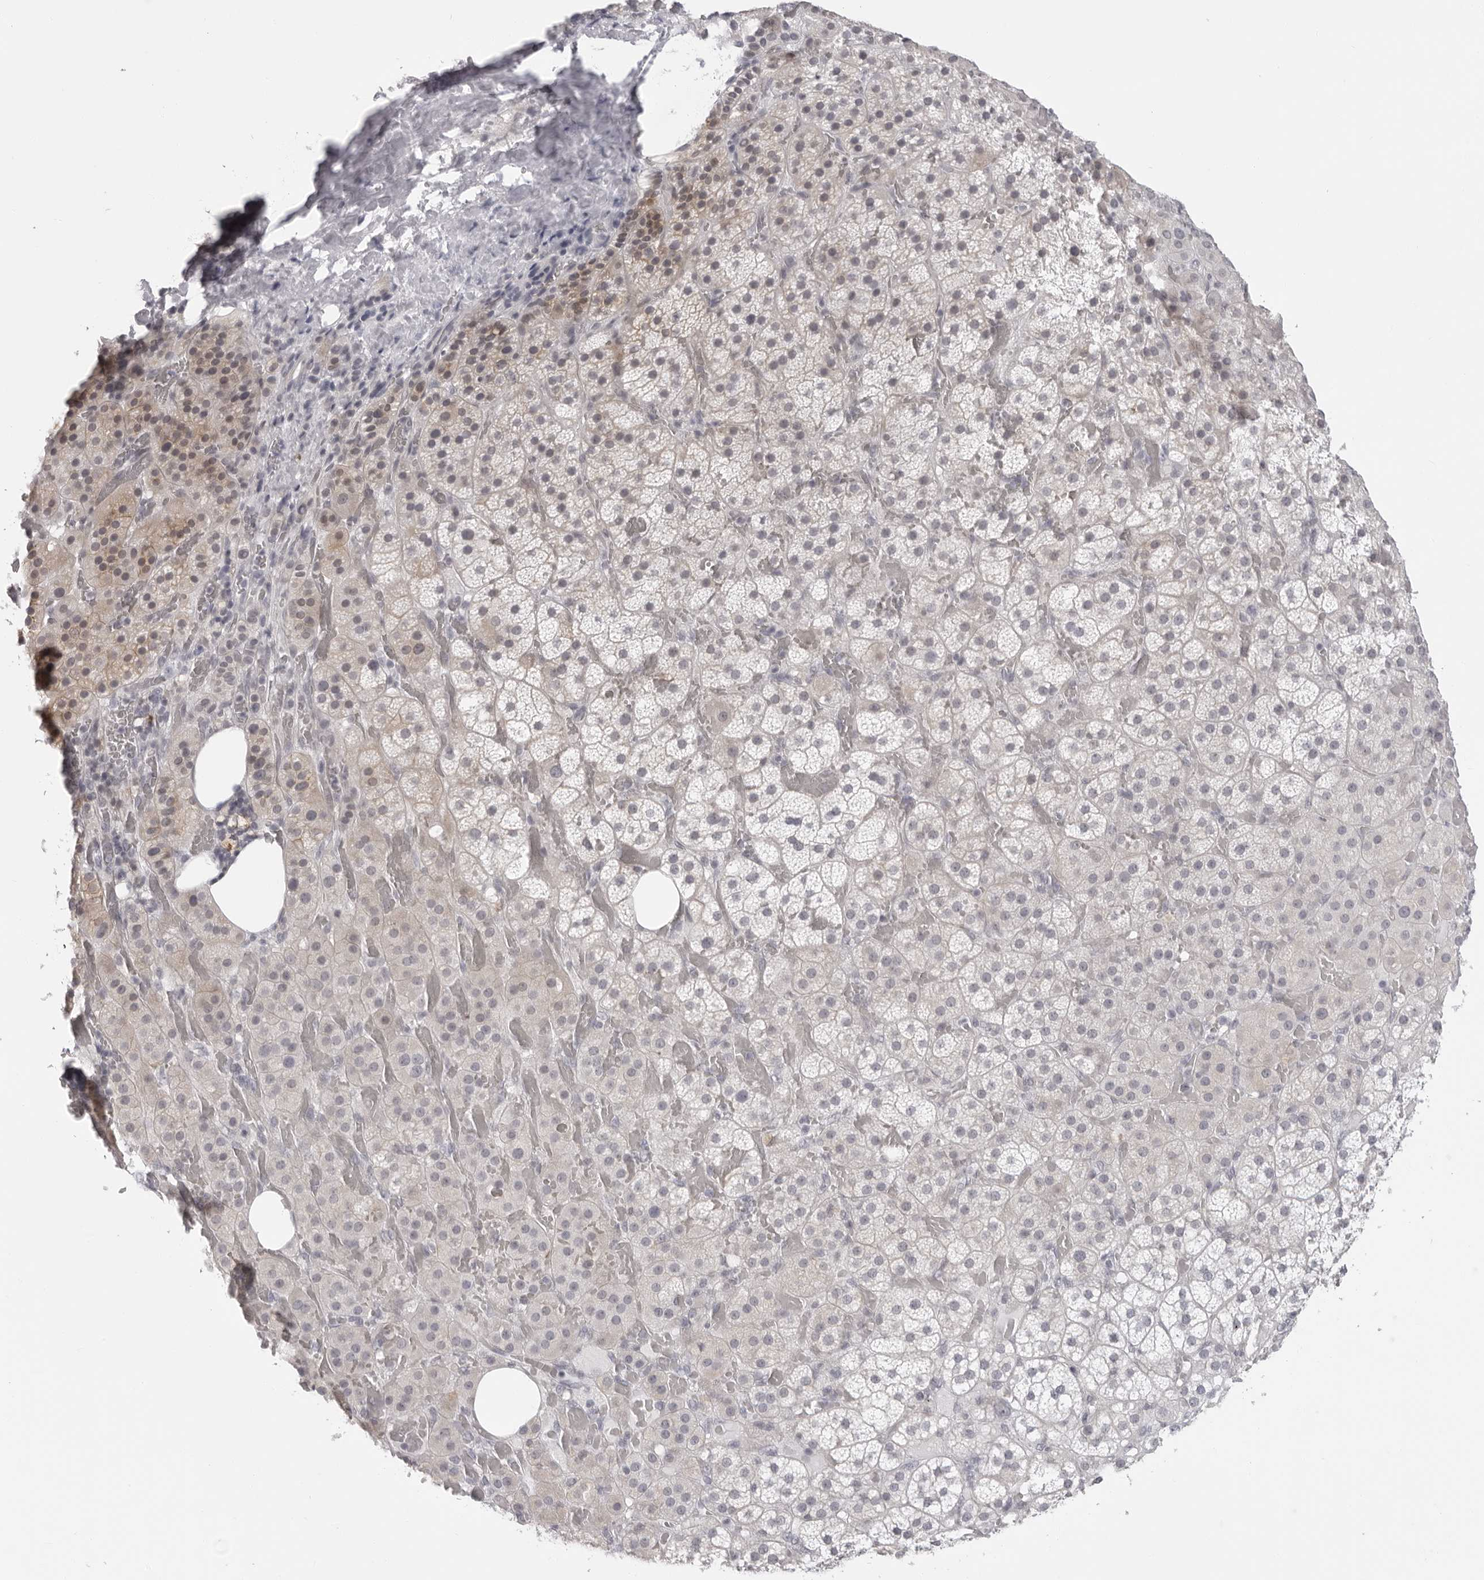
{"staining": {"intensity": "weak", "quantity": "<25%", "location": "cytoplasmic/membranous"}, "tissue": "adrenal gland", "cell_type": "Glandular cells", "image_type": "normal", "snomed": [{"axis": "morphology", "description": "Normal tissue, NOS"}, {"axis": "topography", "description": "Adrenal gland"}], "caption": "The micrograph demonstrates no staining of glandular cells in unremarkable adrenal gland. (Stains: DAB immunohistochemistry with hematoxylin counter stain, Microscopy: brightfield microscopy at high magnification).", "gene": "DNALI1", "patient": {"sex": "female", "age": 59}}